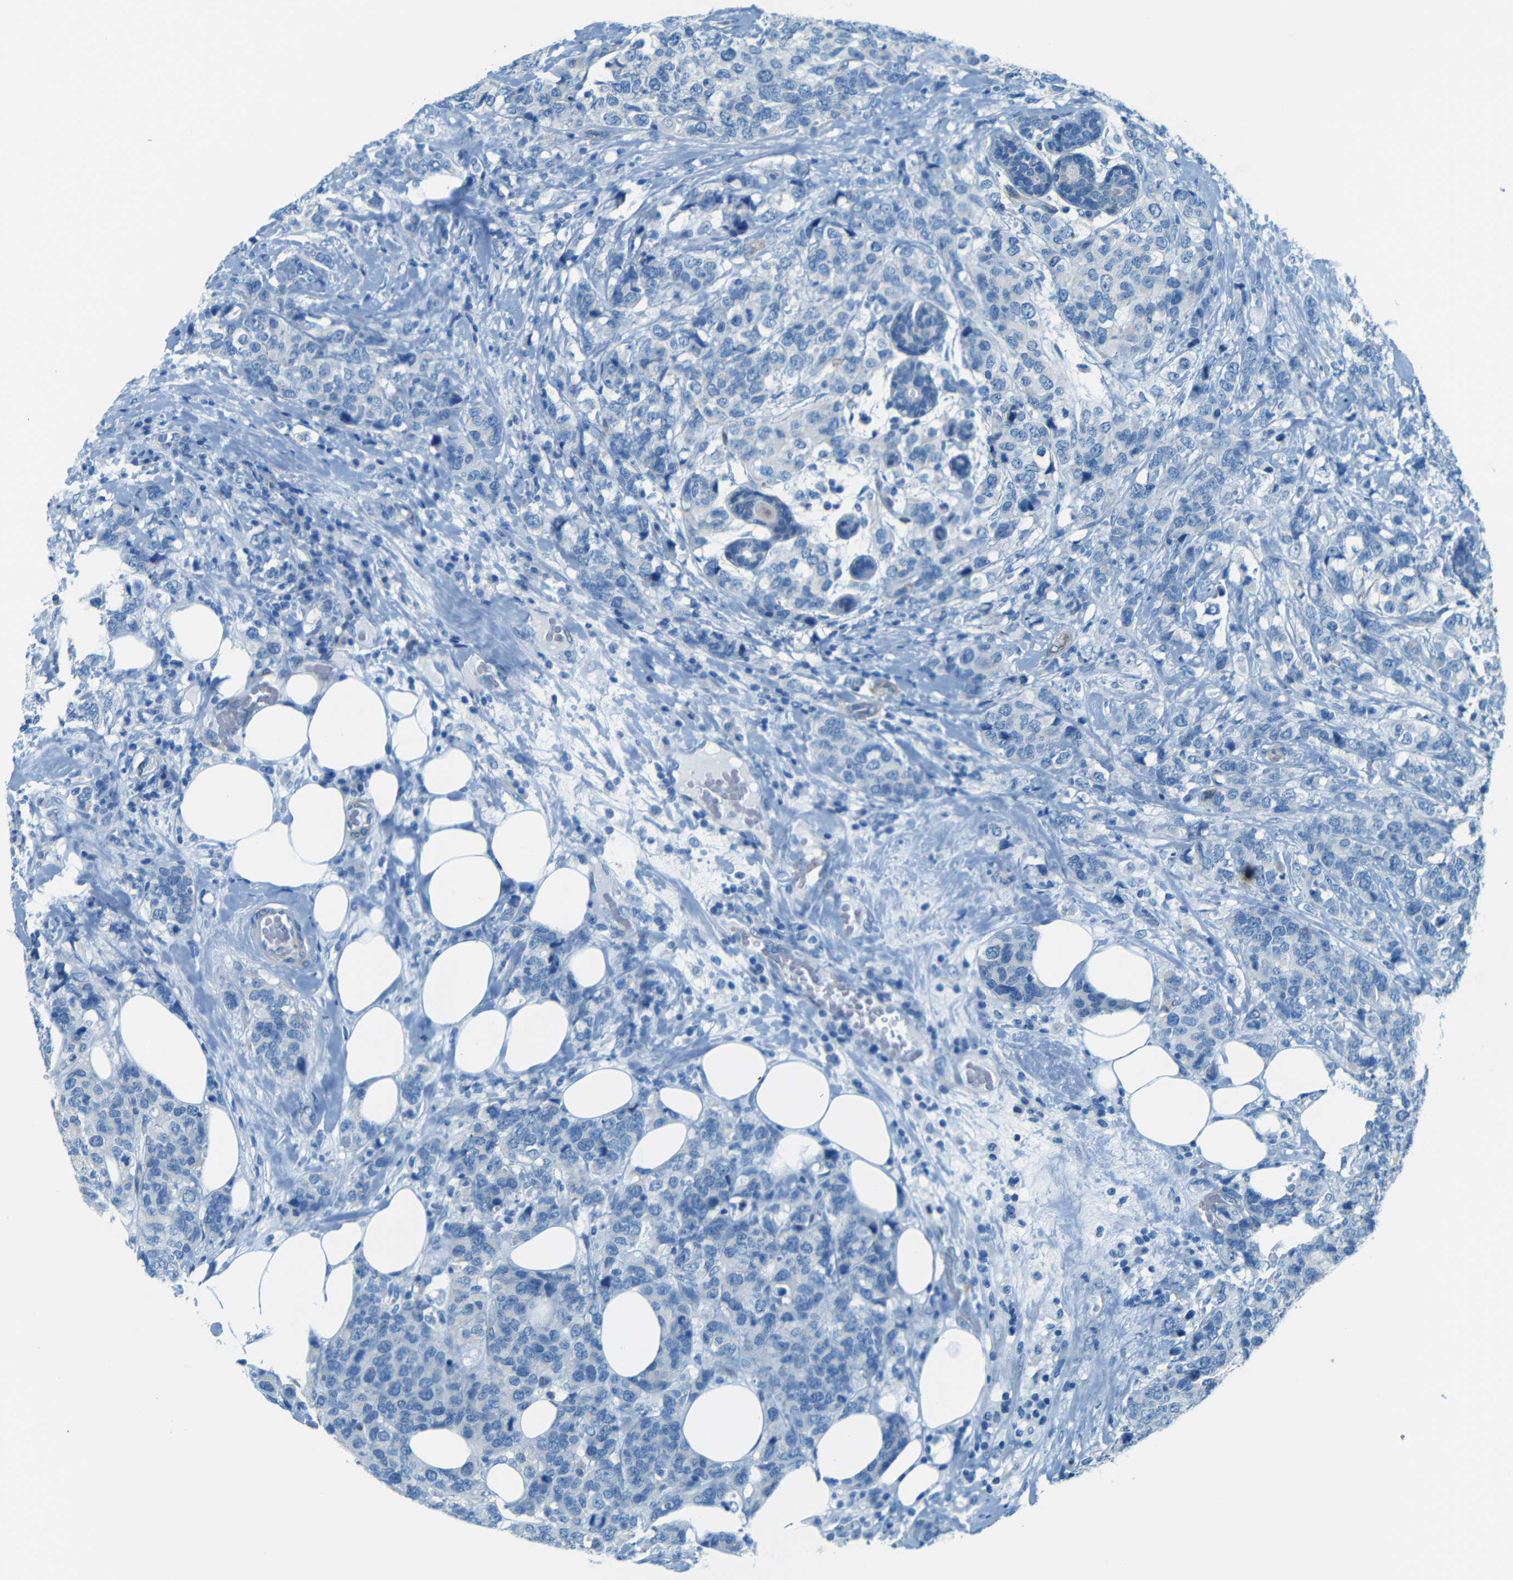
{"staining": {"intensity": "negative", "quantity": "none", "location": "none"}, "tissue": "breast cancer", "cell_type": "Tumor cells", "image_type": "cancer", "snomed": [{"axis": "morphology", "description": "Lobular carcinoma"}, {"axis": "topography", "description": "Breast"}], "caption": "IHC of breast lobular carcinoma shows no positivity in tumor cells. (DAB (3,3'-diaminobenzidine) immunohistochemistry with hematoxylin counter stain).", "gene": "MAP2", "patient": {"sex": "female", "age": 59}}